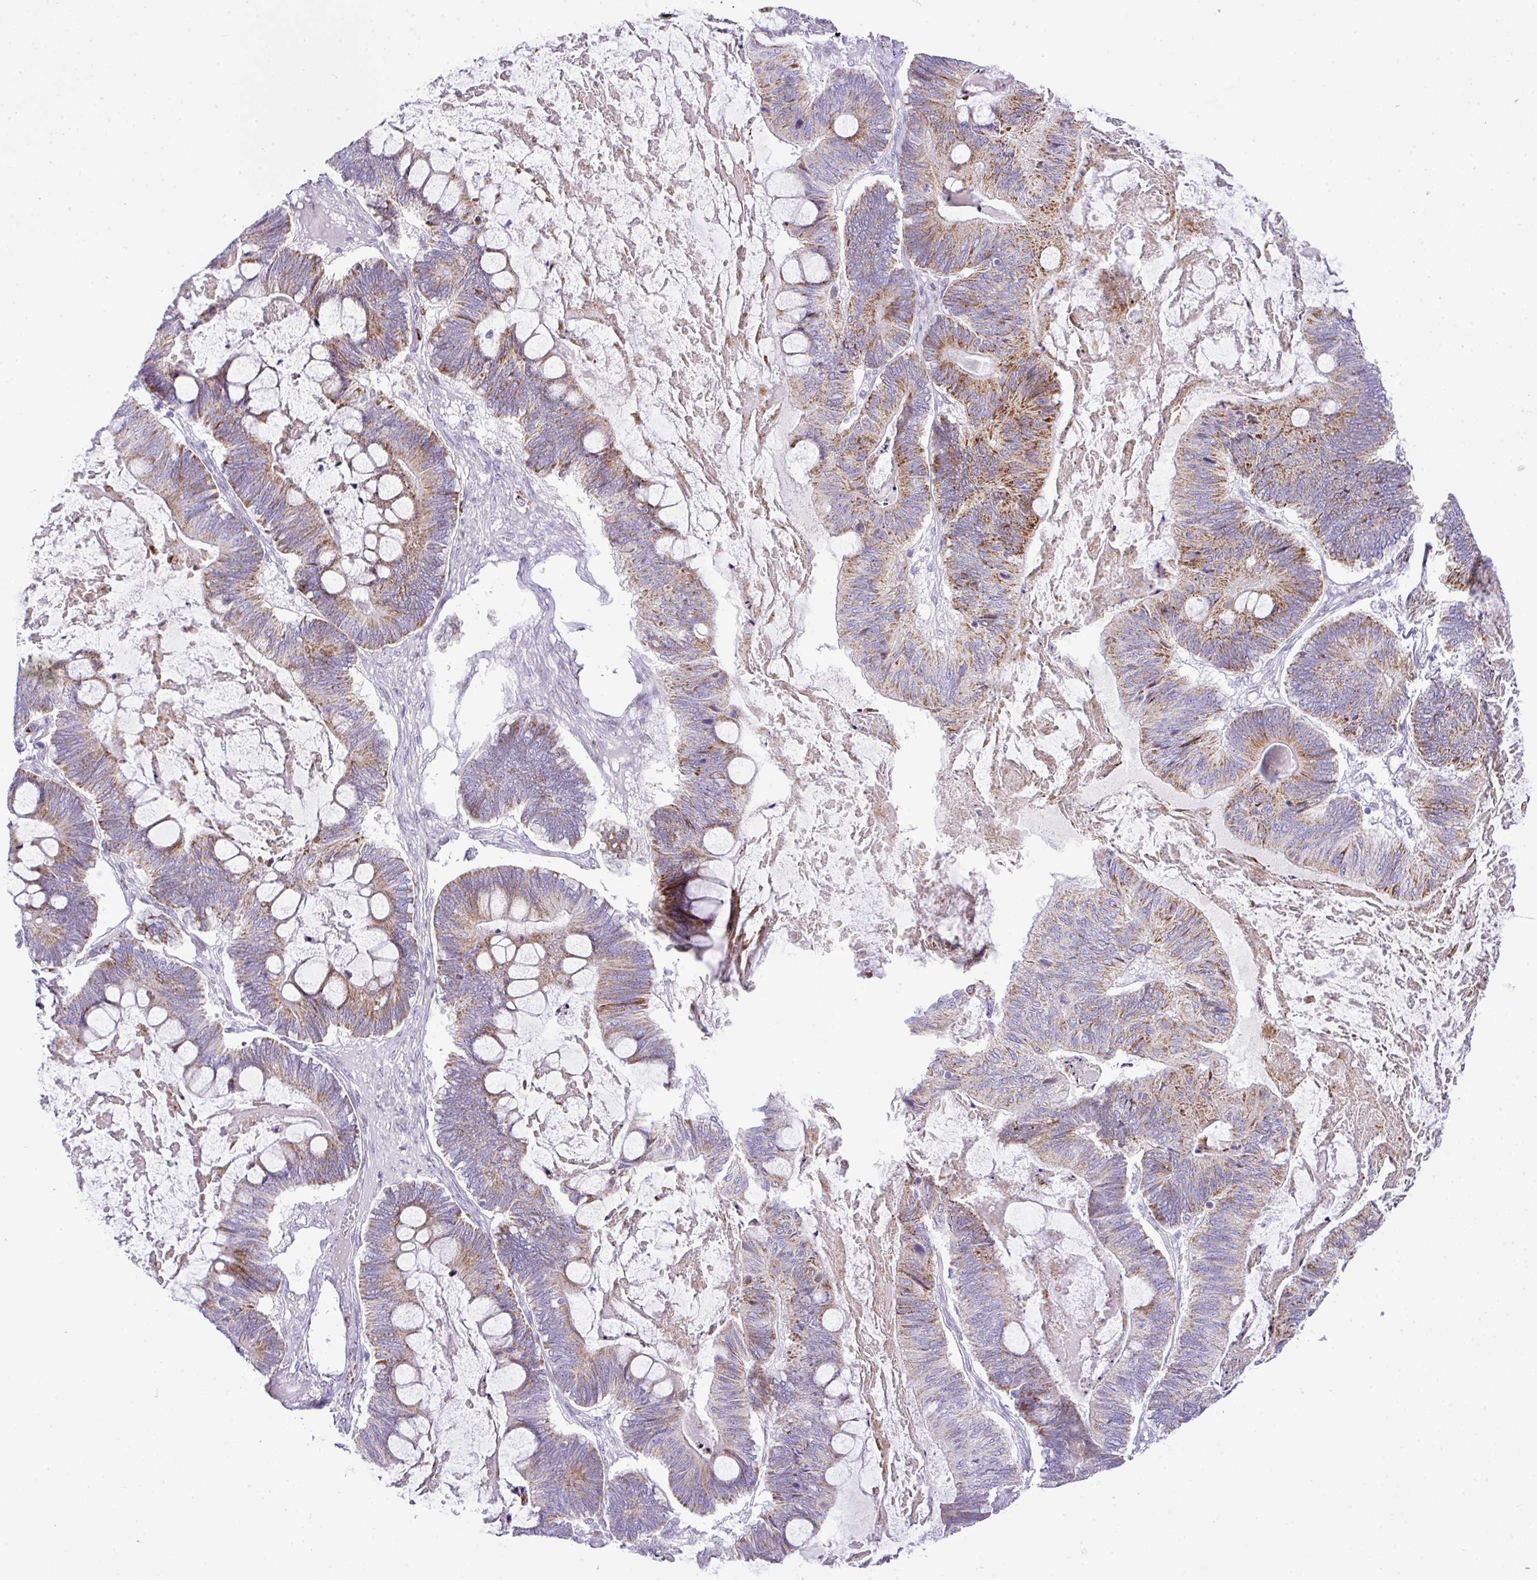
{"staining": {"intensity": "moderate", "quantity": "25%-75%", "location": "cytoplasmic/membranous"}, "tissue": "ovarian cancer", "cell_type": "Tumor cells", "image_type": "cancer", "snomed": [{"axis": "morphology", "description": "Cystadenocarcinoma, mucinous, NOS"}, {"axis": "topography", "description": "Ovary"}], "caption": "Ovarian cancer (mucinous cystadenocarcinoma) stained with DAB (3,3'-diaminobenzidine) immunohistochemistry demonstrates medium levels of moderate cytoplasmic/membranous expression in approximately 25%-75% of tumor cells. (DAB IHC with brightfield microscopy, high magnification).", "gene": "RCAN2", "patient": {"sex": "female", "age": 61}}